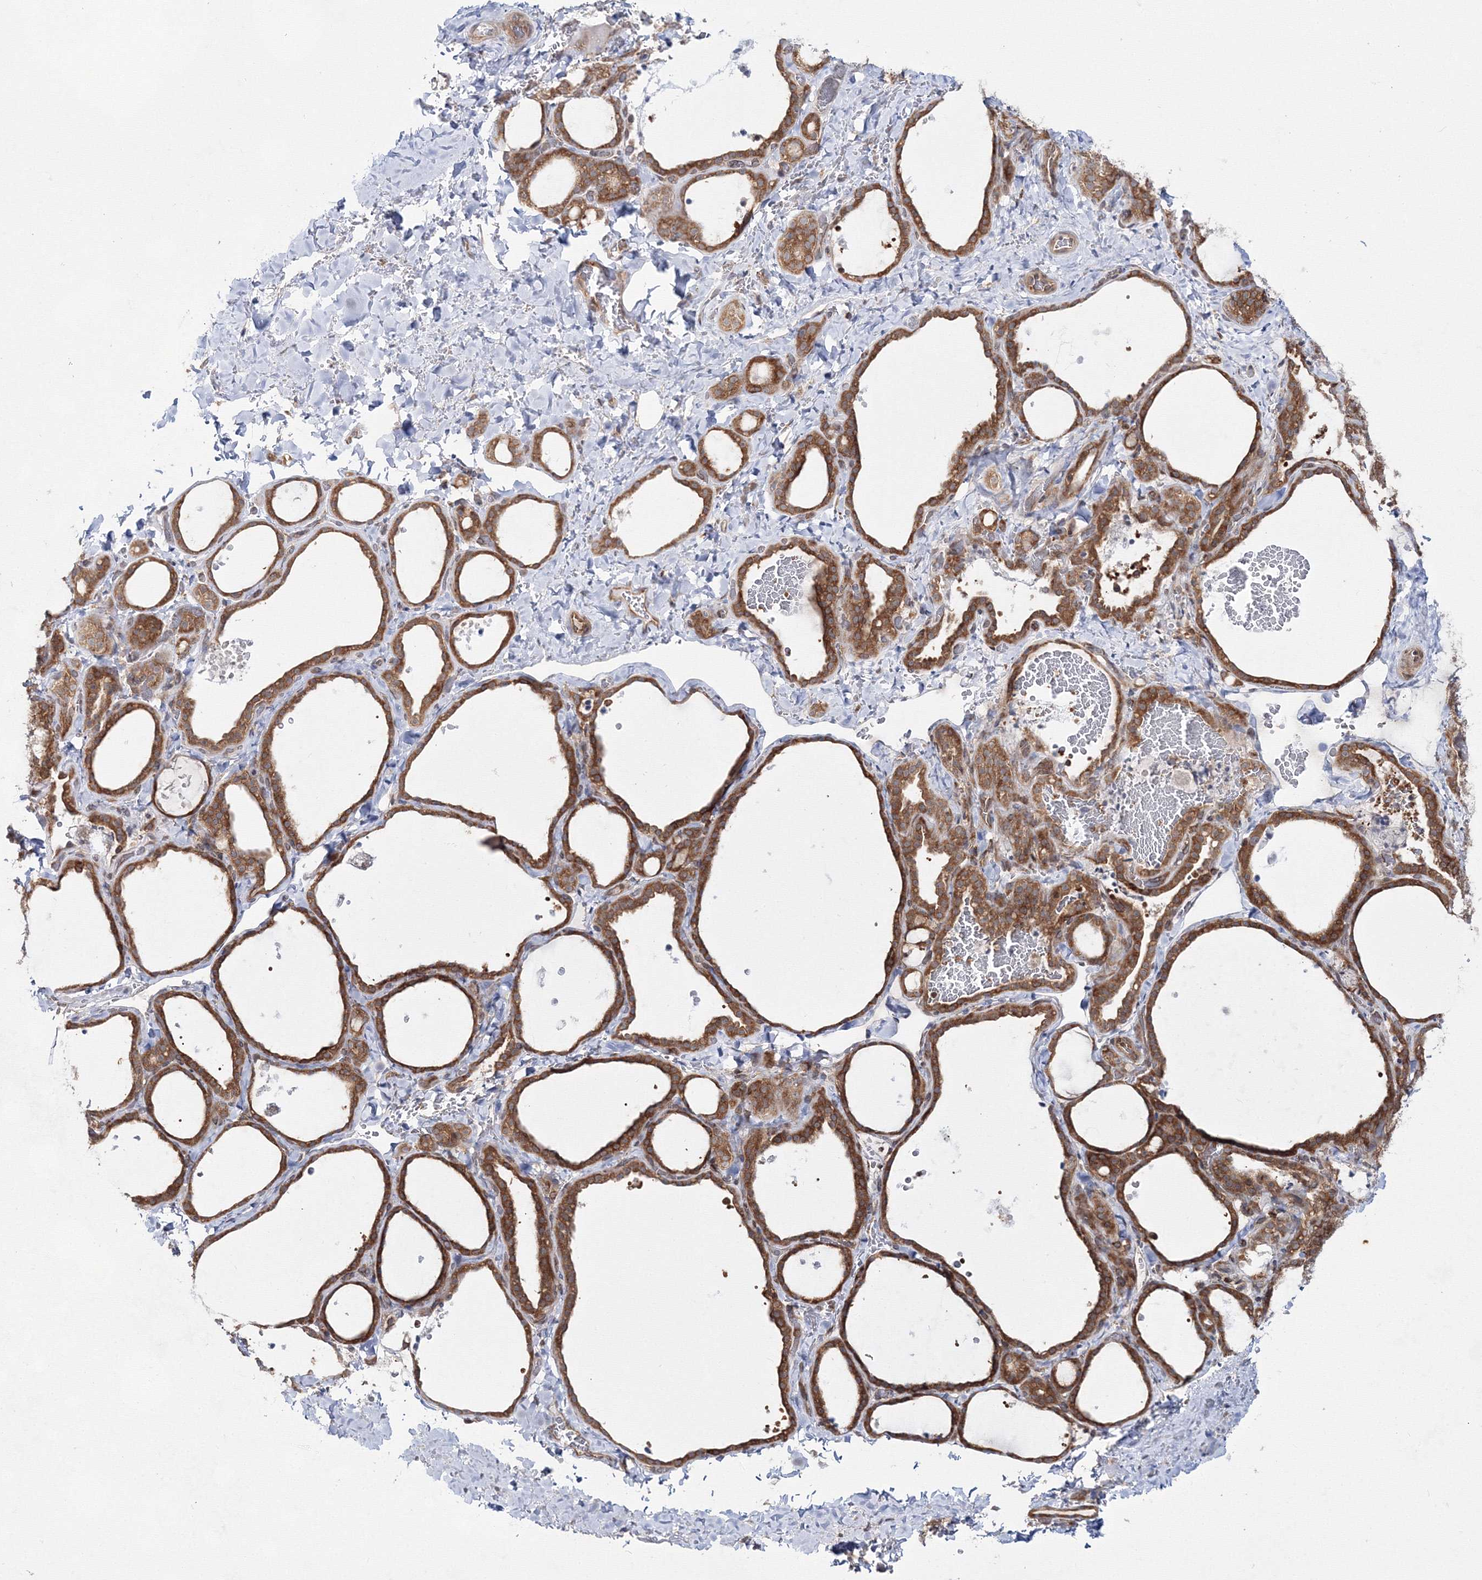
{"staining": {"intensity": "moderate", "quantity": ">75%", "location": "cytoplasmic/membranous"}, "tissue": "thyroid gland", "cell_type": "Glandular cells", "image_type": "normal", "snomed": [{"axis": "morphology", "description": "Normal tissue, NOS"}, {"axis": "topography", "description": "Thyroid gland"}], "caption": "This is an image of immunohistochemistry (IHC) staining of benign thyroid gland, which shows moderate expression in the cytoplasmic/membranous of glandular cells.", "gene": "HARS1", "patient": {"sex": "female", "age": 22}}